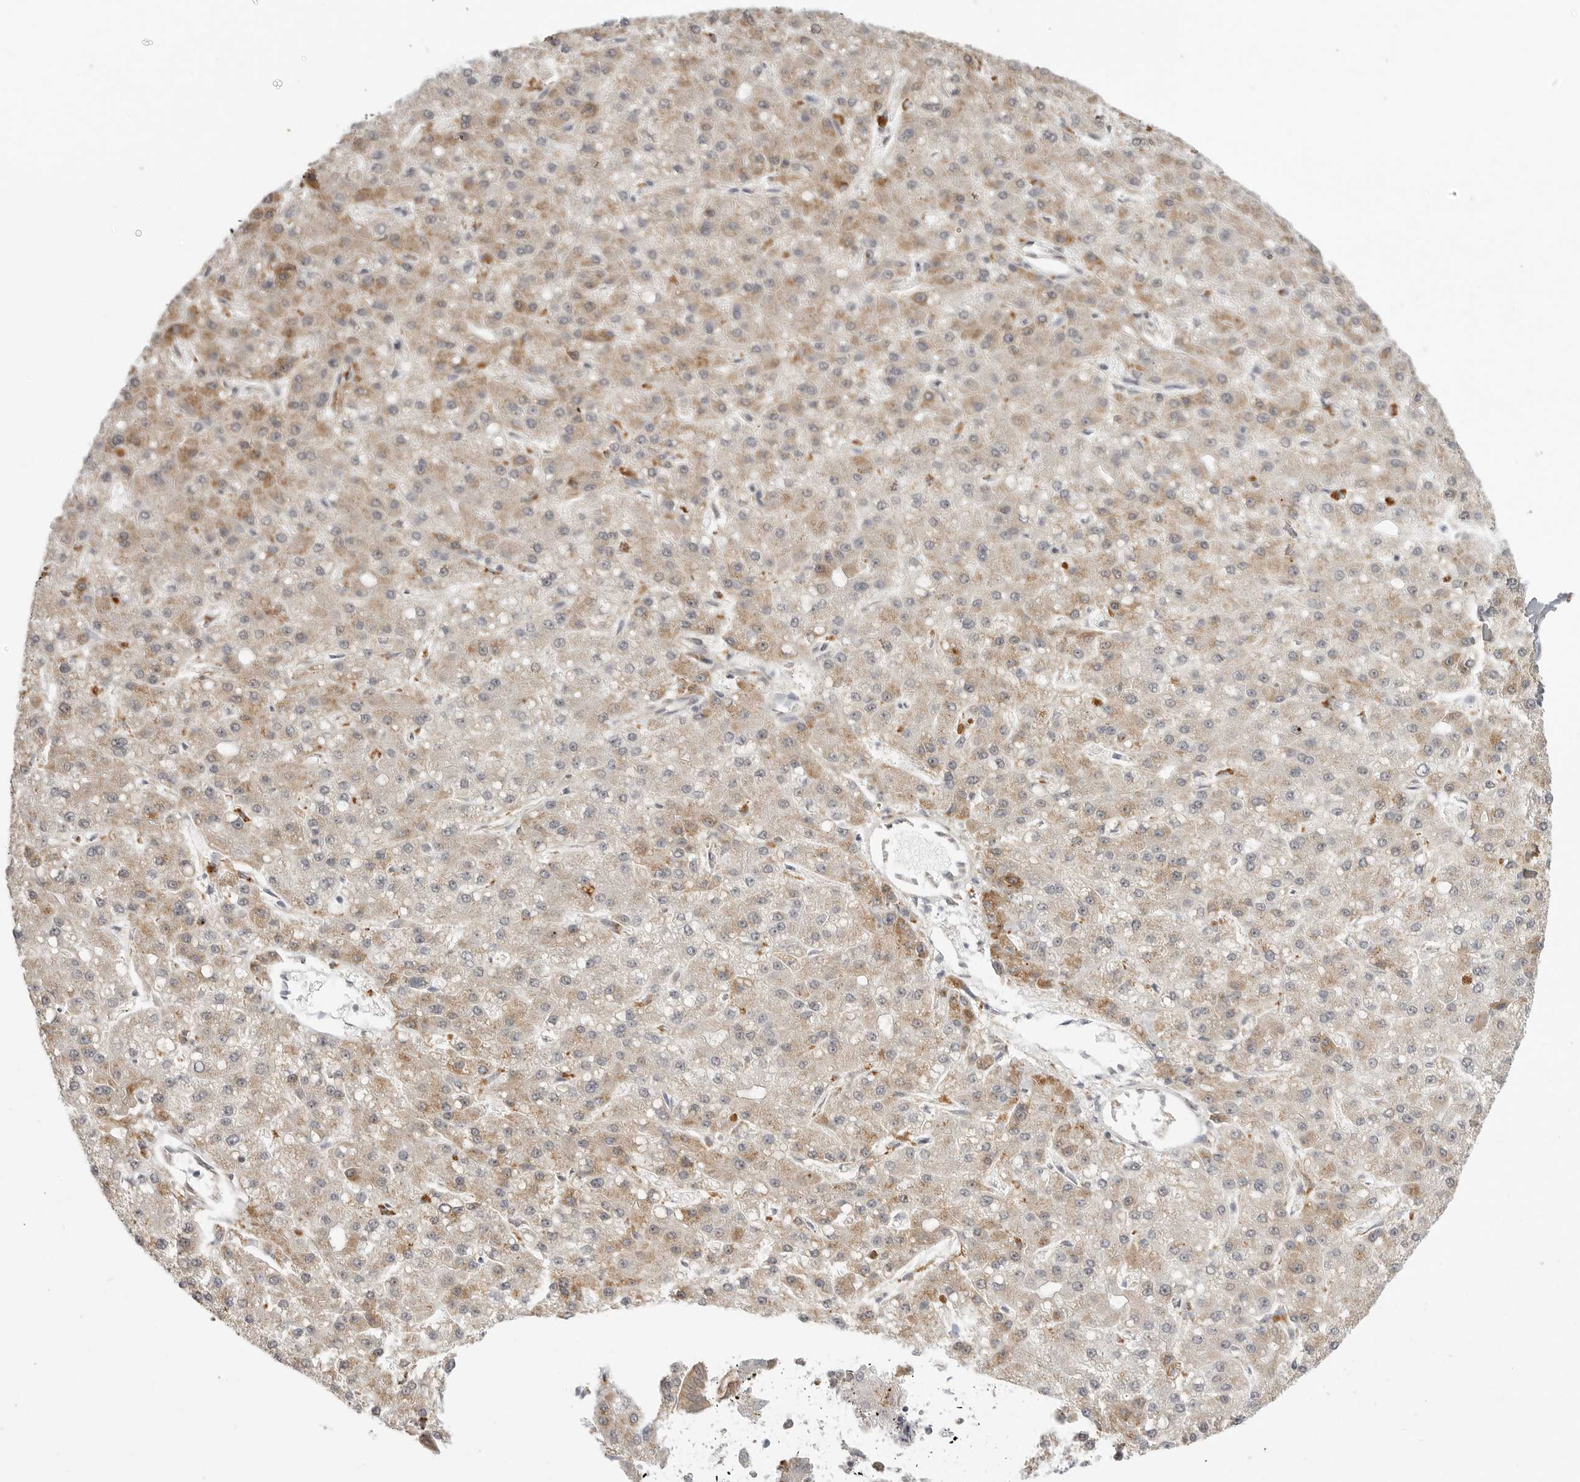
{"staining": {"intensity": "moderate", "quantity": "25%-75%", "location": "cytoplasmic/membranous"}, "tissue": "liver cancer", "cell_type": "Tumor cells", "image_type": "cancer", "snomed": [{"axis": "morphology", "description": "Carcinoma, Hepatocellular, NOS"}, {"axis": "topography", "description": "Liver"}], "caption": "IHC image of human liver hepatocellular carcinoma stained for a protein (brown), which demonstrates medium levels of moderate cytoplasmic/membranous expression in approximately 25%-75% of tumor cells.", "gene": "KALRN", "patient": {"sex": "male", "age": 67}}